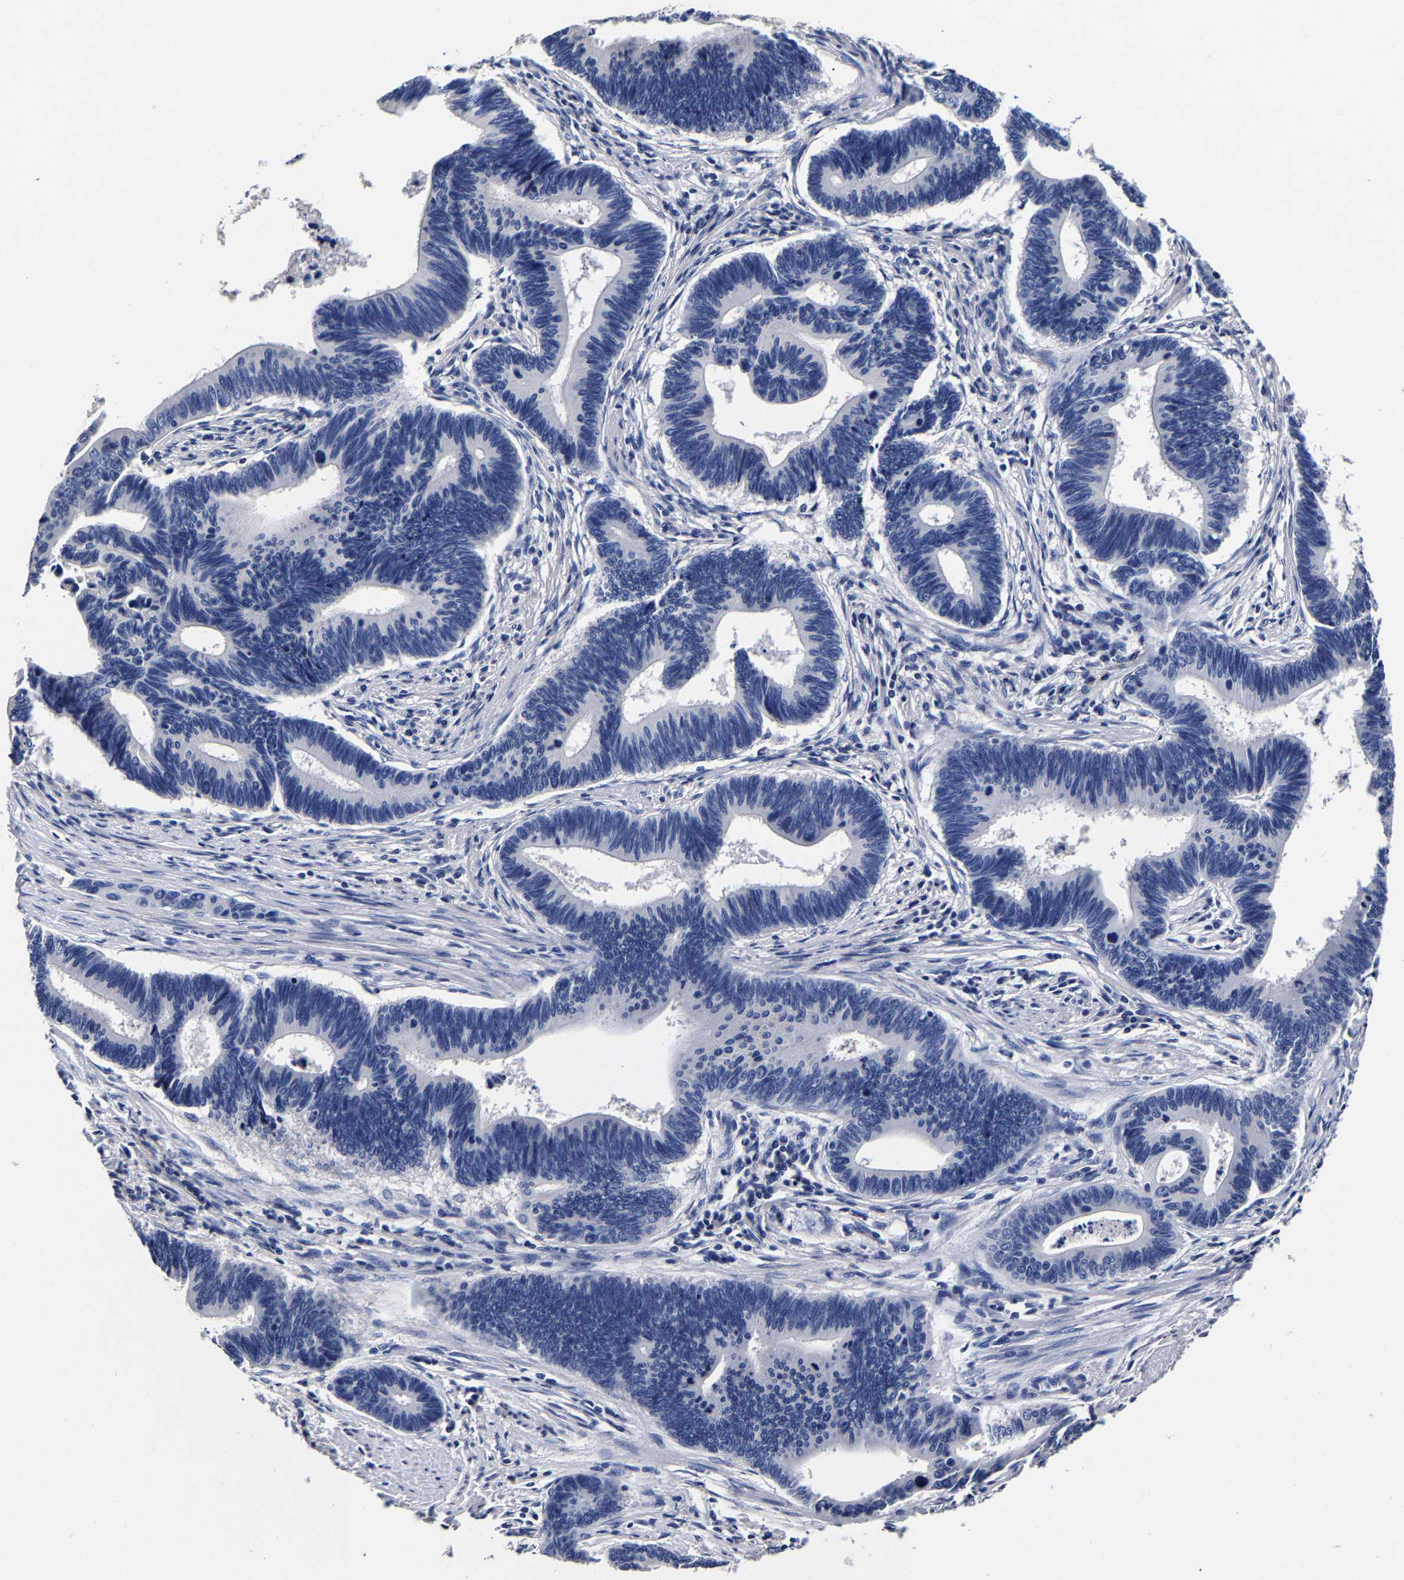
{"staining": {"intensity": "negative", "quantity": "none", "location": "none"}, "tissue": "pancreatic cancer", "cell_type": "Tumor cells", "image_type": "cancer", "snomed": [{"axis": "morphology", "description": "Adenocarcinoma, NOS"}, {"axis": "topography", "description": "Pancreas"}], "caption": "Protein analysis of pancreatic adenocarcinoma demonstrates no significant staining in tumor cells. (IHC, brightfield microscopy, high magnification).", "gene": "AKAP4", "patient": {"sex": "female", "age": 70}}